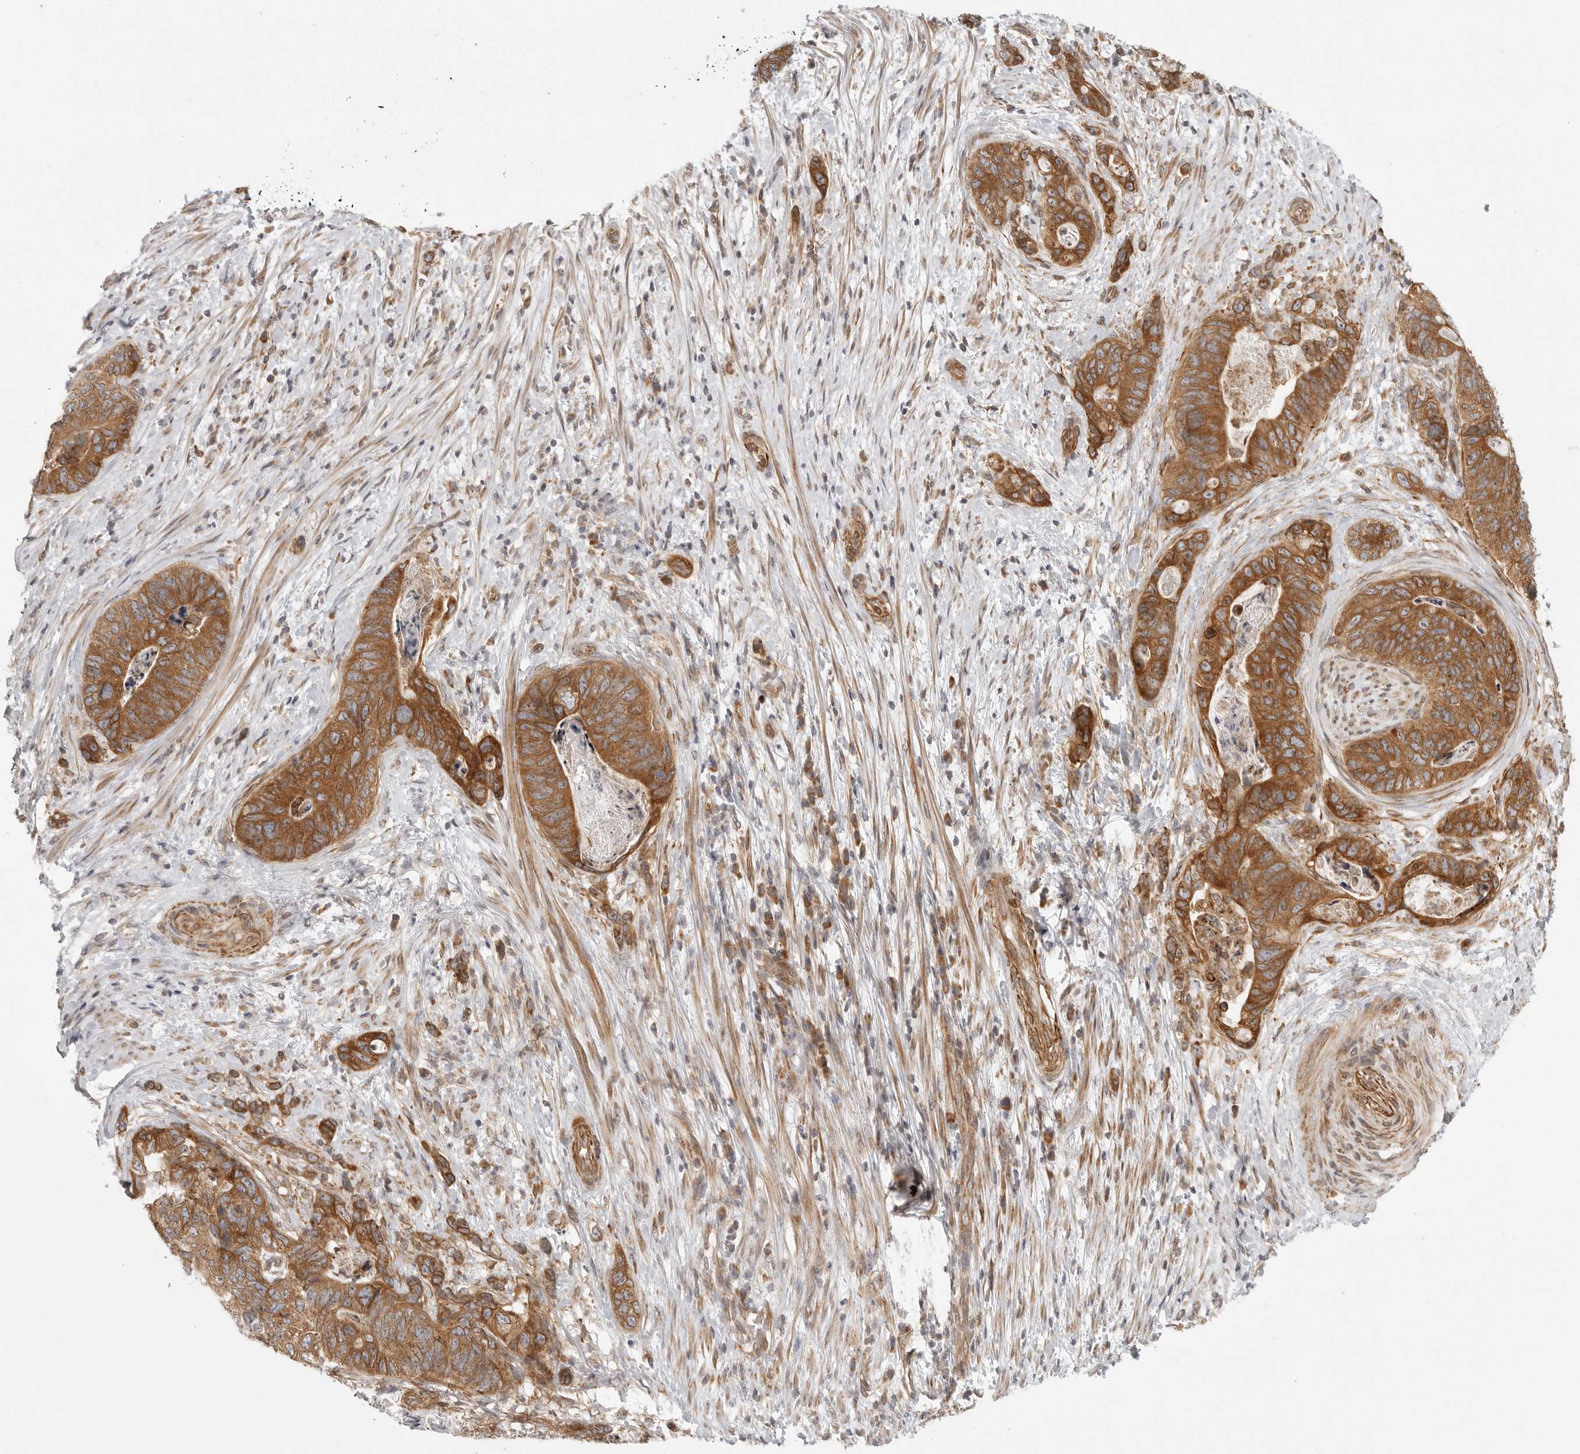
{"staining": {"intensity": "moderate", "quantity": ">75%", "location": "cytoplasmic/membranous"}, "tissue": "stomach cancer", "cell_type": "Tumor cells", "image_type": "cancer", "snomed": [{"axis": "morphology", "description": "Normal tissue, NOS"}, {"axis": "morphology", "description": "Adenocarcinoma, NOS"}, {"axis": "topography", "description": "Stomach"}], "caption": "An image of stomach cancer stained for a protein displays moderate cytoplasmic/membranous brown staining in tumor cells.", "gene": "CERS2", "patient": {"sex": "female", "age": 89}}